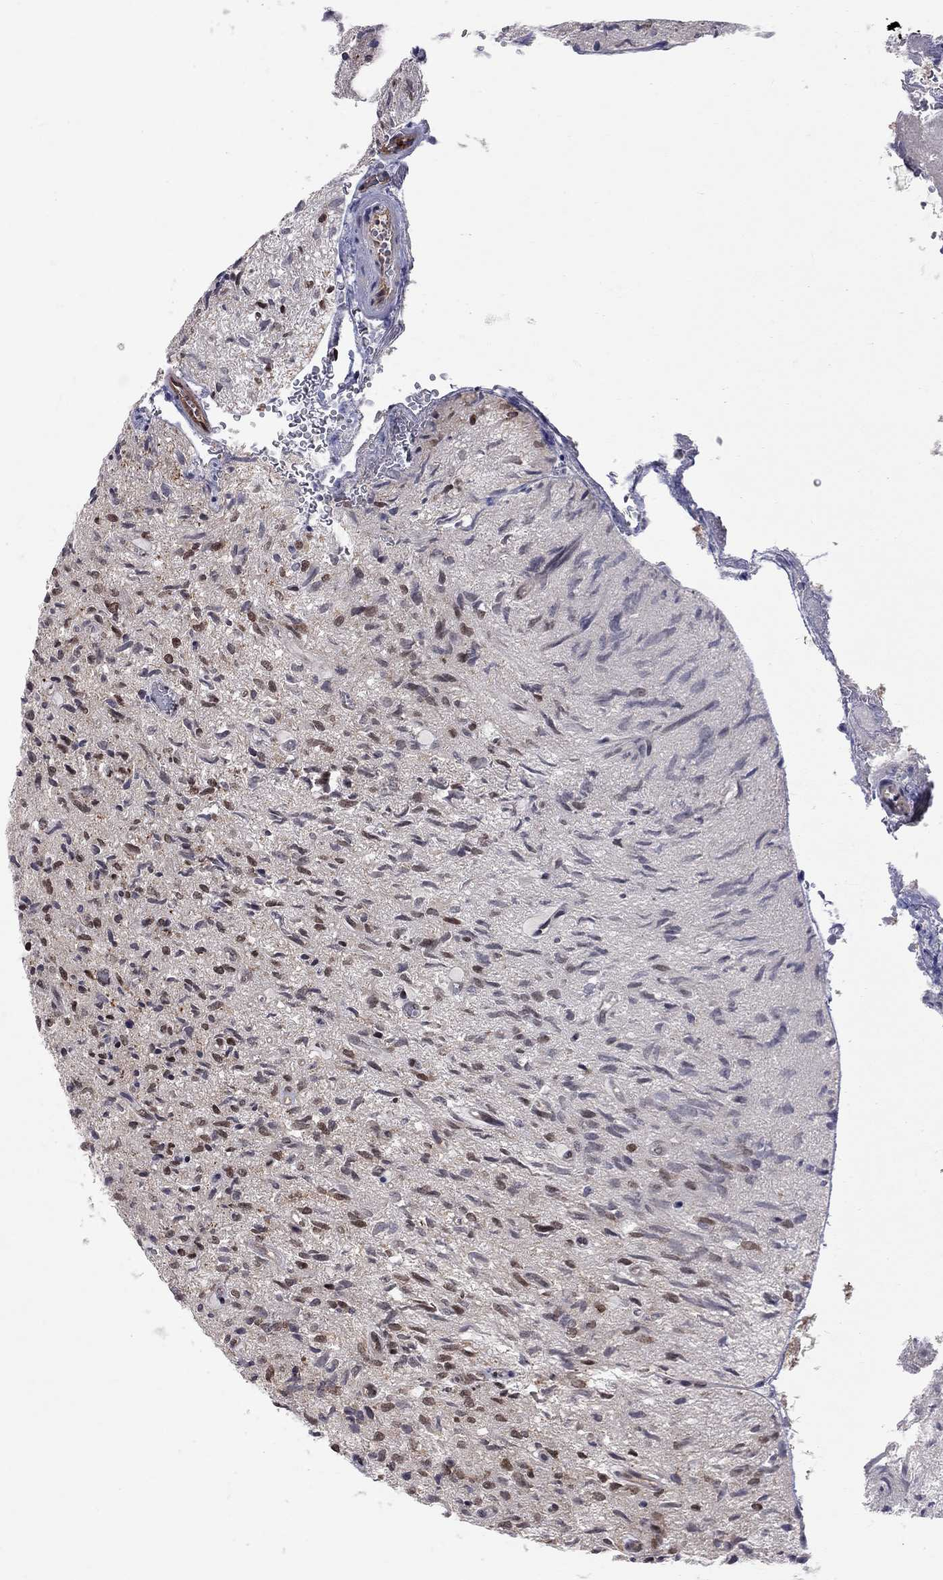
{"staining": {"intensity": "negative", "quantity": "none", "location": "none"}, "tissue": "glioma", "cell_type": "Tumor cells", "image_type": "cancer", "snomed": [{"axis": "morphology", "description": "Glioma, malignant, High grade"}, {"axis": "topography", "description": "Brain"}], "caption": "Protein analysis of glioma displays no significant positivity in tumor cells. (DAB (3,3'-diaminobenzidine) IHC, high magnification).", "gene": "SAP30L", "patient": {"sex": "male", "age": 64}}